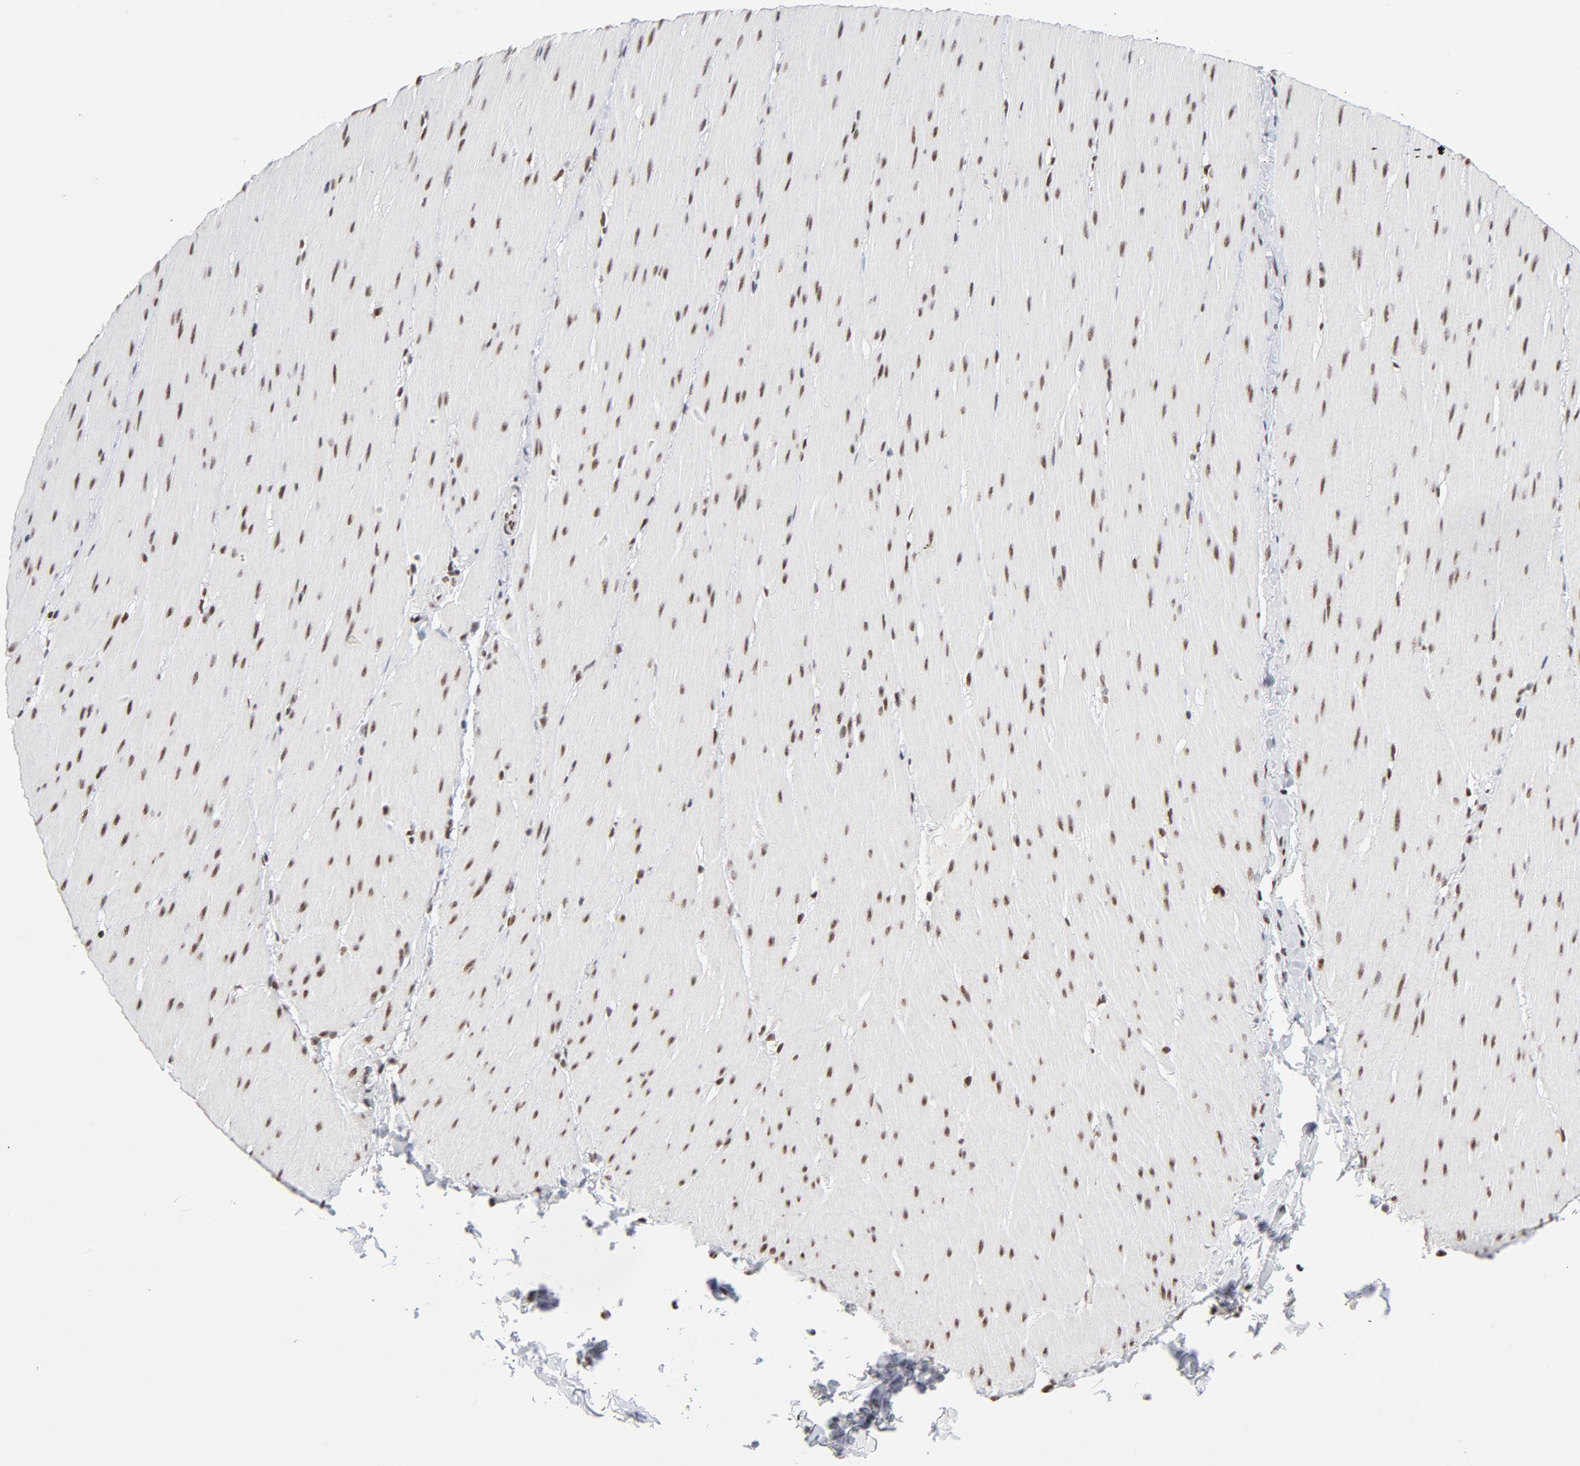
{"staining": {"intensity": "moderate", "quantity": ">75%", "location": "nuclear"}, "tissue": "smooth muscle", "cell_type": "Smooth muscle cells", "image_type": "normal", "snomed": [{"axis": "morphology", "description": "Normal tissue, NOS"}, {"axis": "topography", "description": "Smooth muscle"}, {"axis": "topography", "description": "Colon"}], "caption": "Protein staining of normal smooth muscle reveals moderate nuclear expression in approximately >75% of smooth muscle cells.", "gene": "RFC4", "patient": {"sex": "male", "age": 67}}